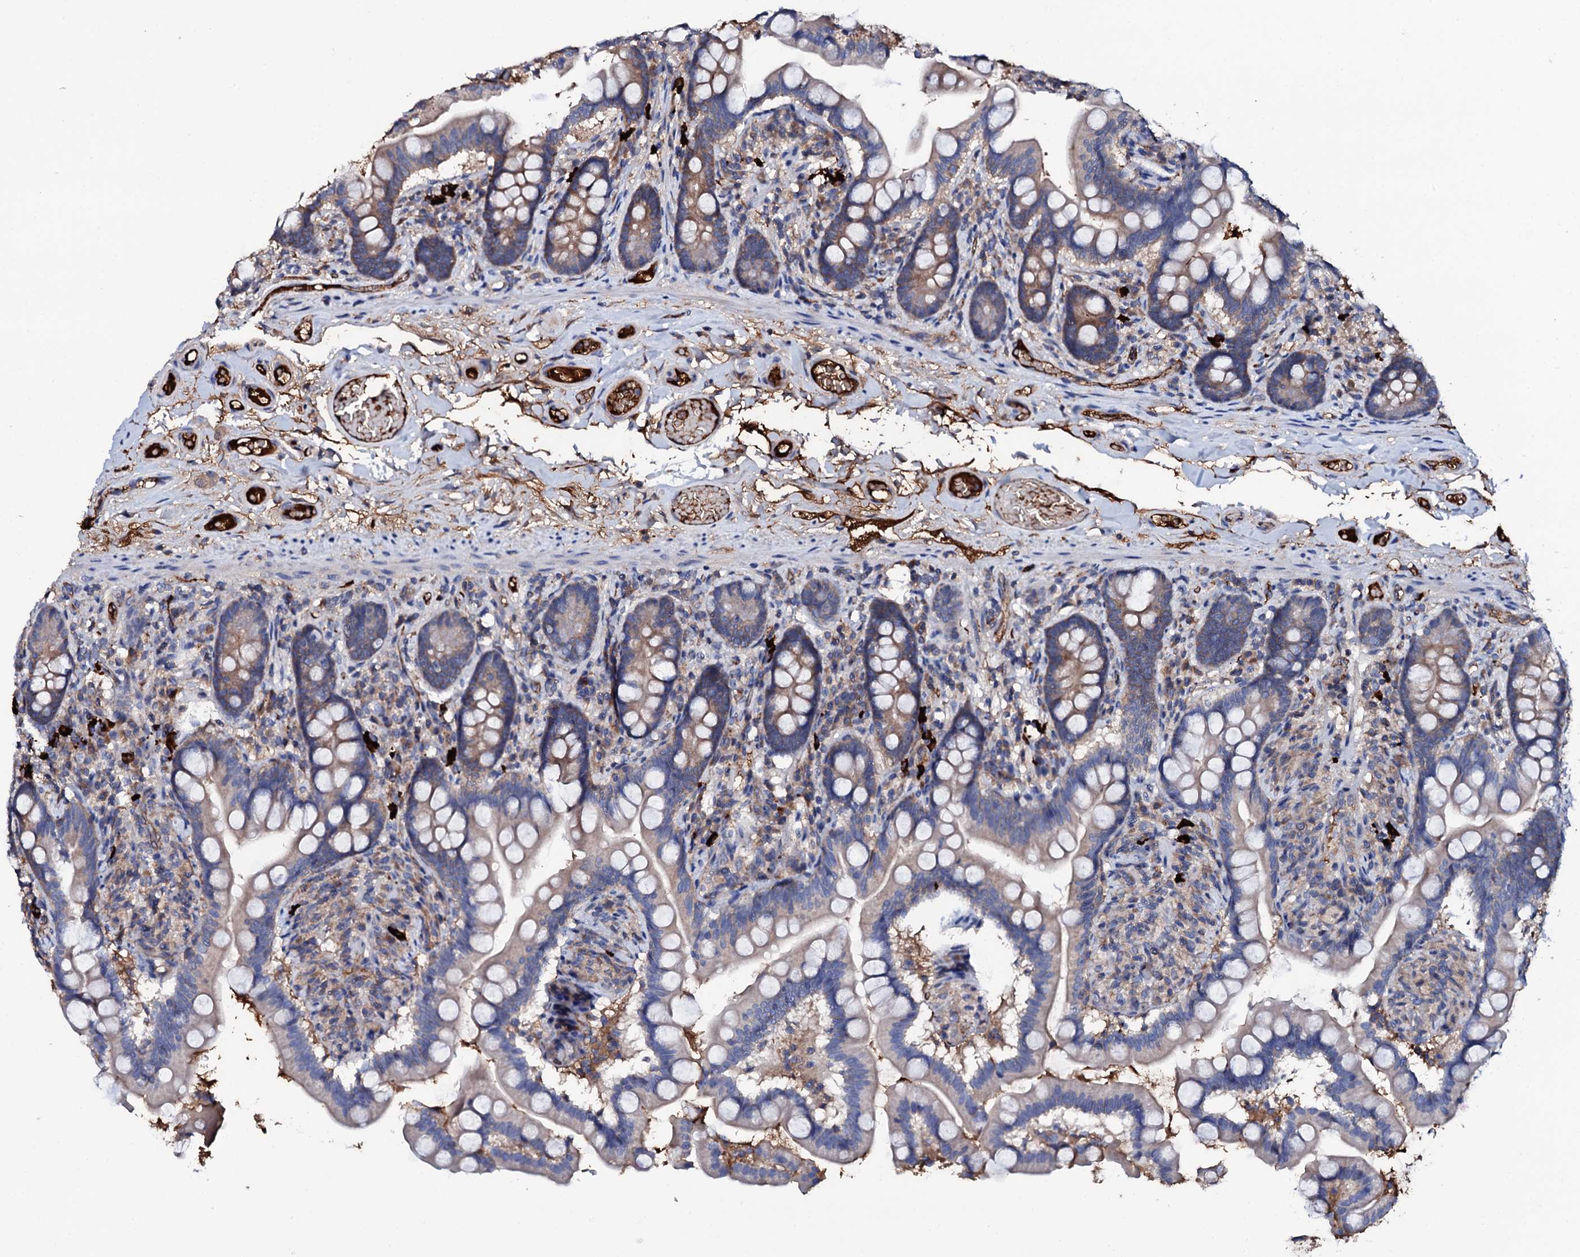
{"staining": {"intensity": "moderate", "quantity": "<25%", "location": "cytoplasmic/membranous"}, "tissue": "small intestine", "cell_type": "Glandular cells", "image_type": "normal", "snomed": [{"axis": "morphology", "description": "Normal tissue, NOS"}, {"axis": "topography", "description": "Small intestine"}], "caption": "Protein positivity by immunohistochemistry (IHC) displays moderate cytoplasmic/membranous positivity in approximately <25% of glandular cells in unremarkable small intestine.", "gene": "TCAF2C", "patient": {"sex": "female", "age": 64}}